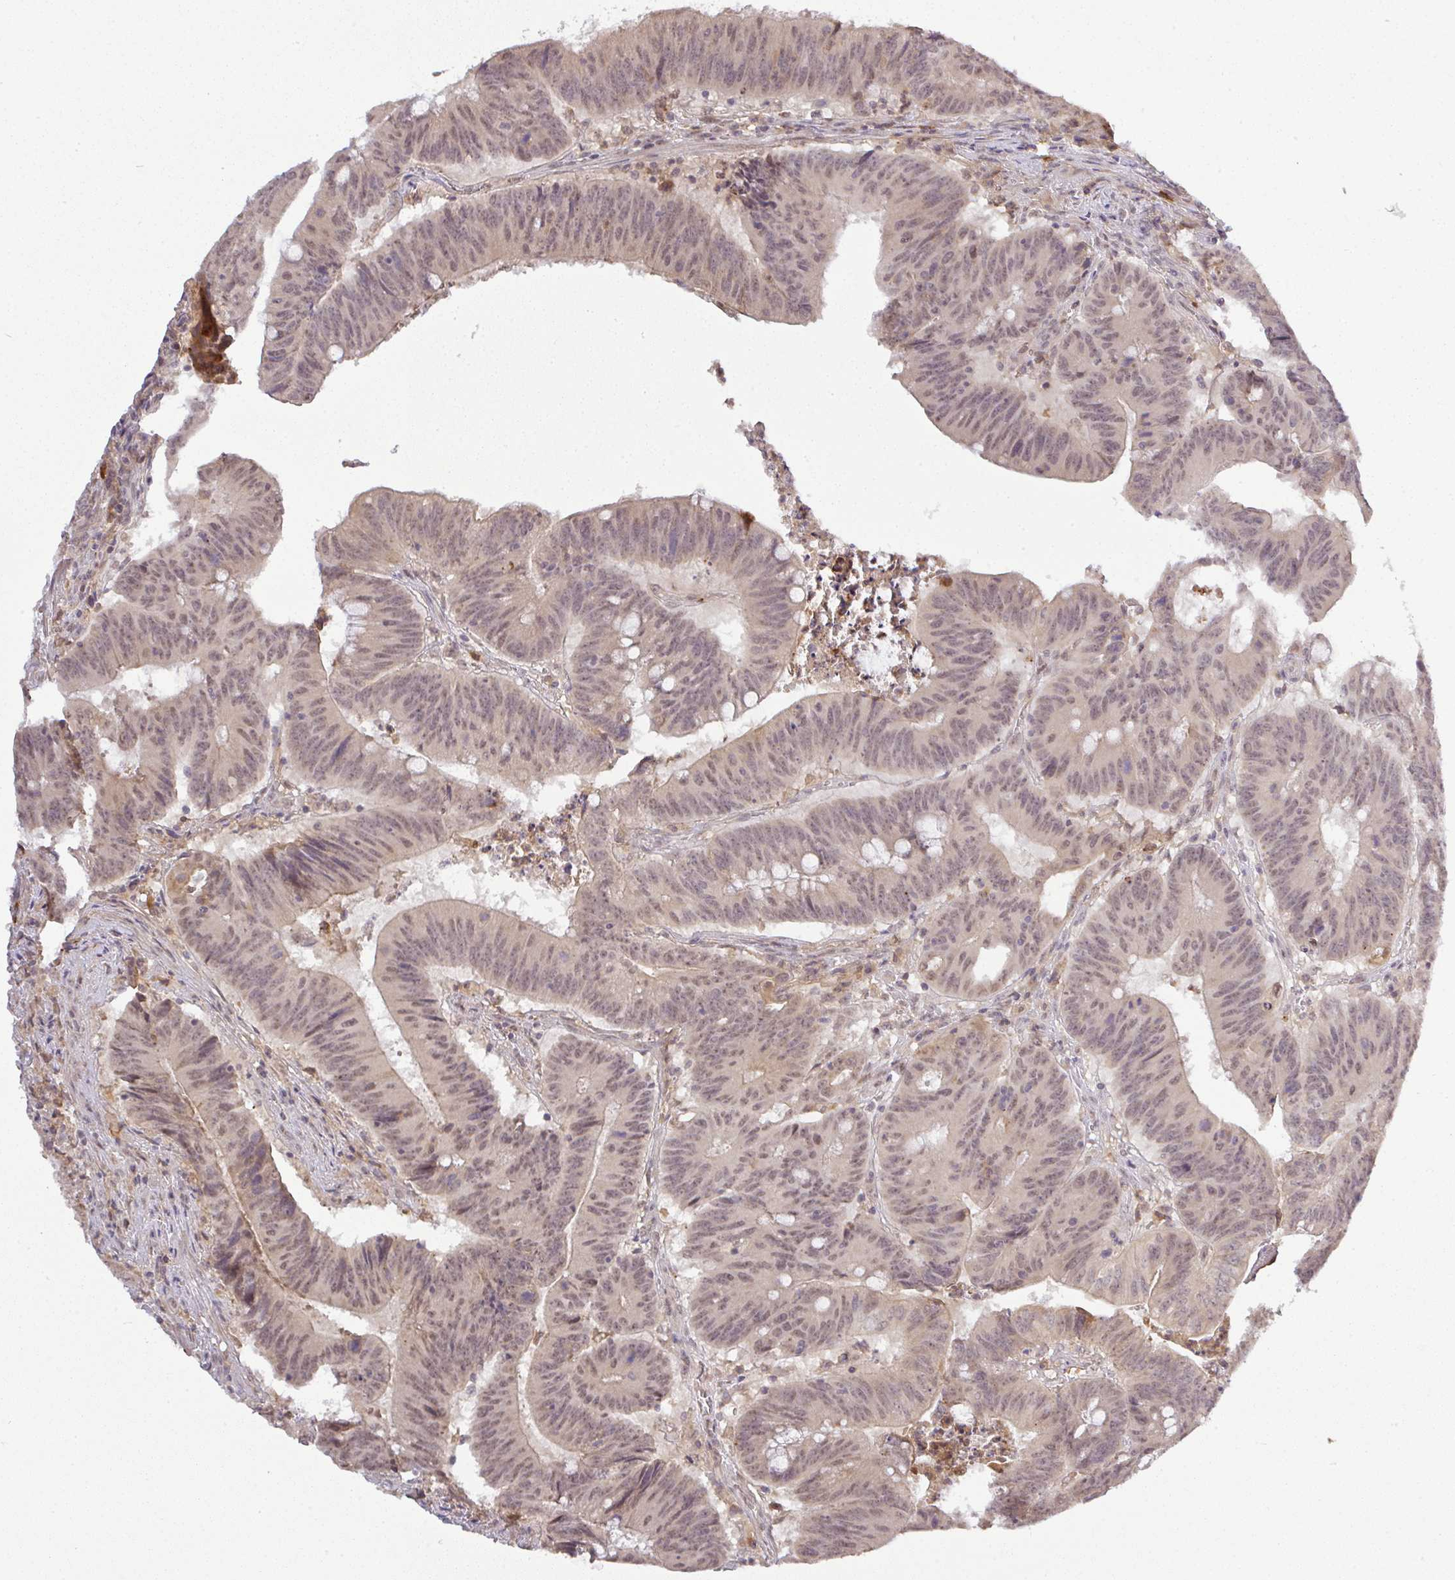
{"staining": {"intensity": "weak", "quantity": ">75%", "location": "cytoplasmic/membranous,nuclear"}, "tissue": "colorectal cancer", "cell_type": "Tumor cells", "image_type": "cancer", "snomed": [{"axis": "morphology", "description": "Adenocarcinoma, NOS"}, {"axis": "topography", "description": "Colon"}], "caption": "Immunohistochemical staining of human adenocarcinoma (colorectal) displays weak cytoplasmic/membranous and nuclear protein positivity in approximately >75% of tumor cells.", "gene": "FAM153A", "patient": {"sex": "female", "age": 87}}